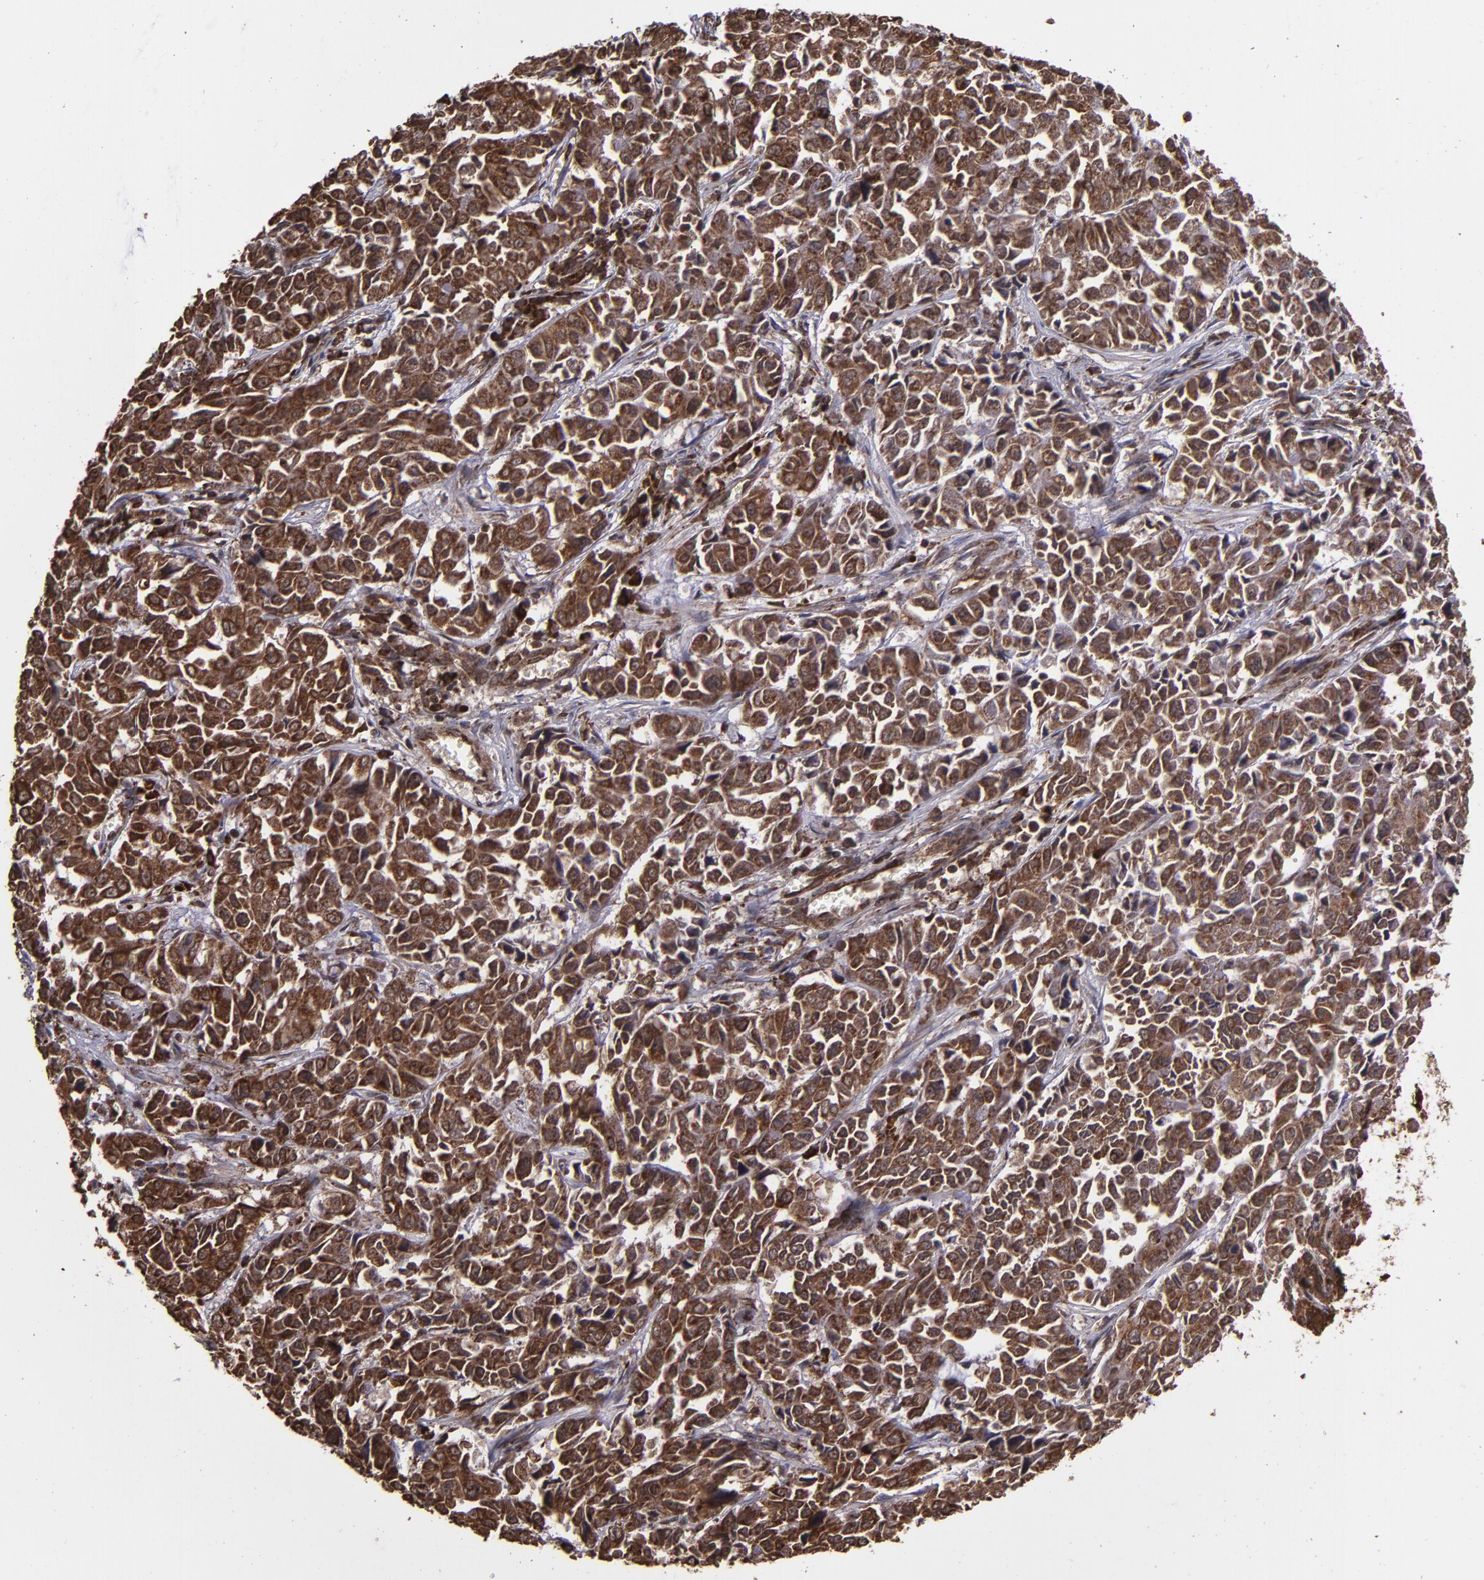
{"staining": {"intensity": "strong", "quantity": ">75%", "location": "cytoplasmic/membranous,nuclear"}, "tissue": "pancreatic cancer", "cell_type": "Tumor cells", "image_type": "cancer", "snomed": [{"axis": "morphology", "description": "Adenocarcinoma, NOS"}, {"axis": "topography", "description": "Pancreas"}], "caption": "A micrograph showing strong cytoplasmic/membranous and nuclear expression in approximately >75% of tumor cells in pancreatic cancer, as visualized by brown immunohistochemical staining.", "gene": "EIF4ENIF1", "patient": {"sex": "female", "age": 52}}